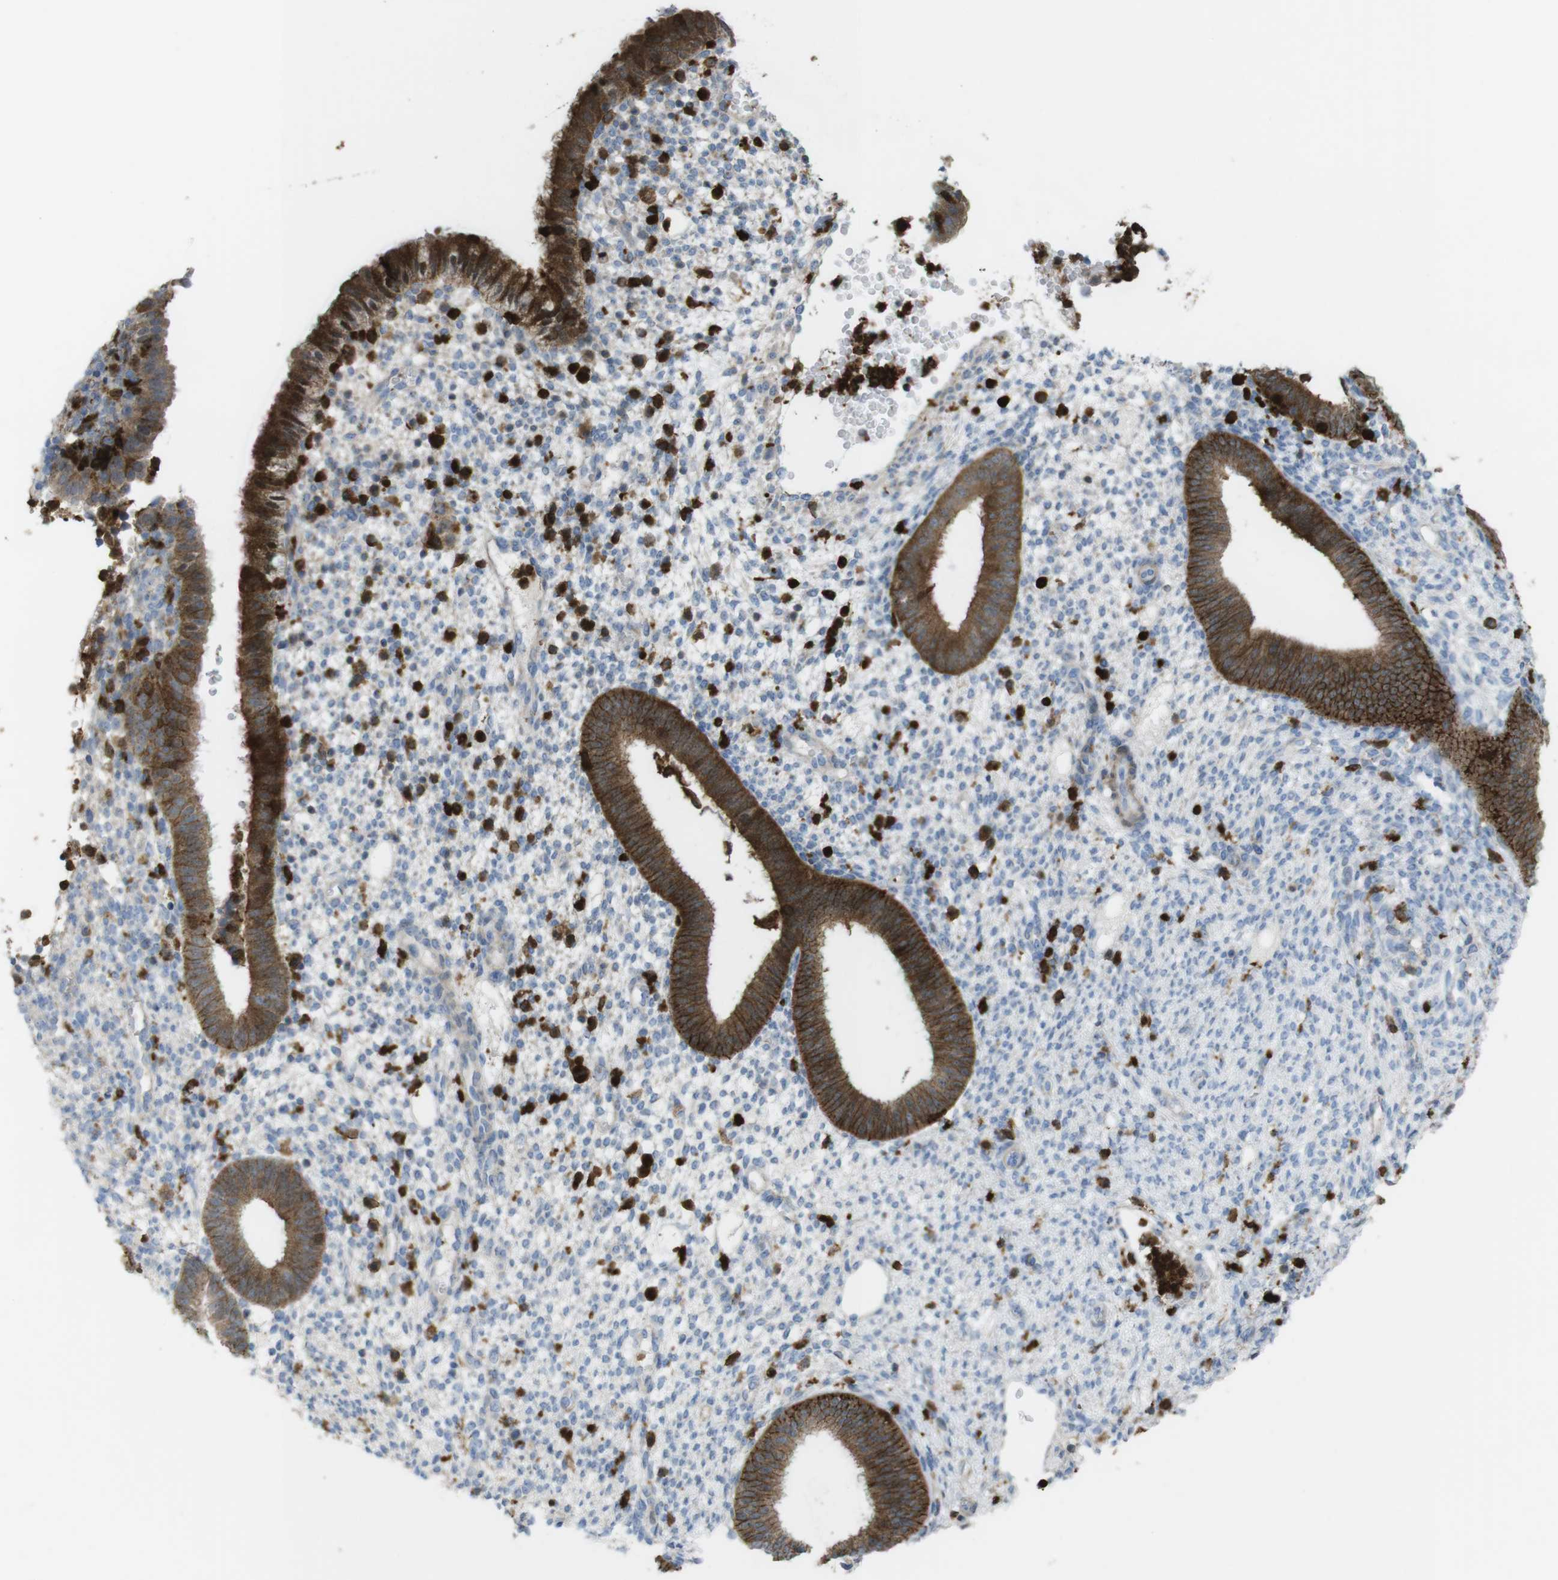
{"staining": {"intensity": "weak", "quantity": "<25%", "location": "cytoplasmic/membranous"}, "tissue": "endometrium", "cell_type": "Cells in endometrial stroma", "image_type": "normal", "snomed": [{"axis": "morphology", "description": "Normal tissue, NOS"}, {"axis": "topography", "description": "Endometrium"}], "caption": "DAB (3,3'-diaminobenzidine) immunohistochemical staining of unremarkable human endometrium displays no significant positivity in cells in endometrial stroma. (Immunohistochemistry (ihc), brightfield microscopy, high magnification).", "gene": "PRKCD", "patient": {"sex": "female", "age": 35}}